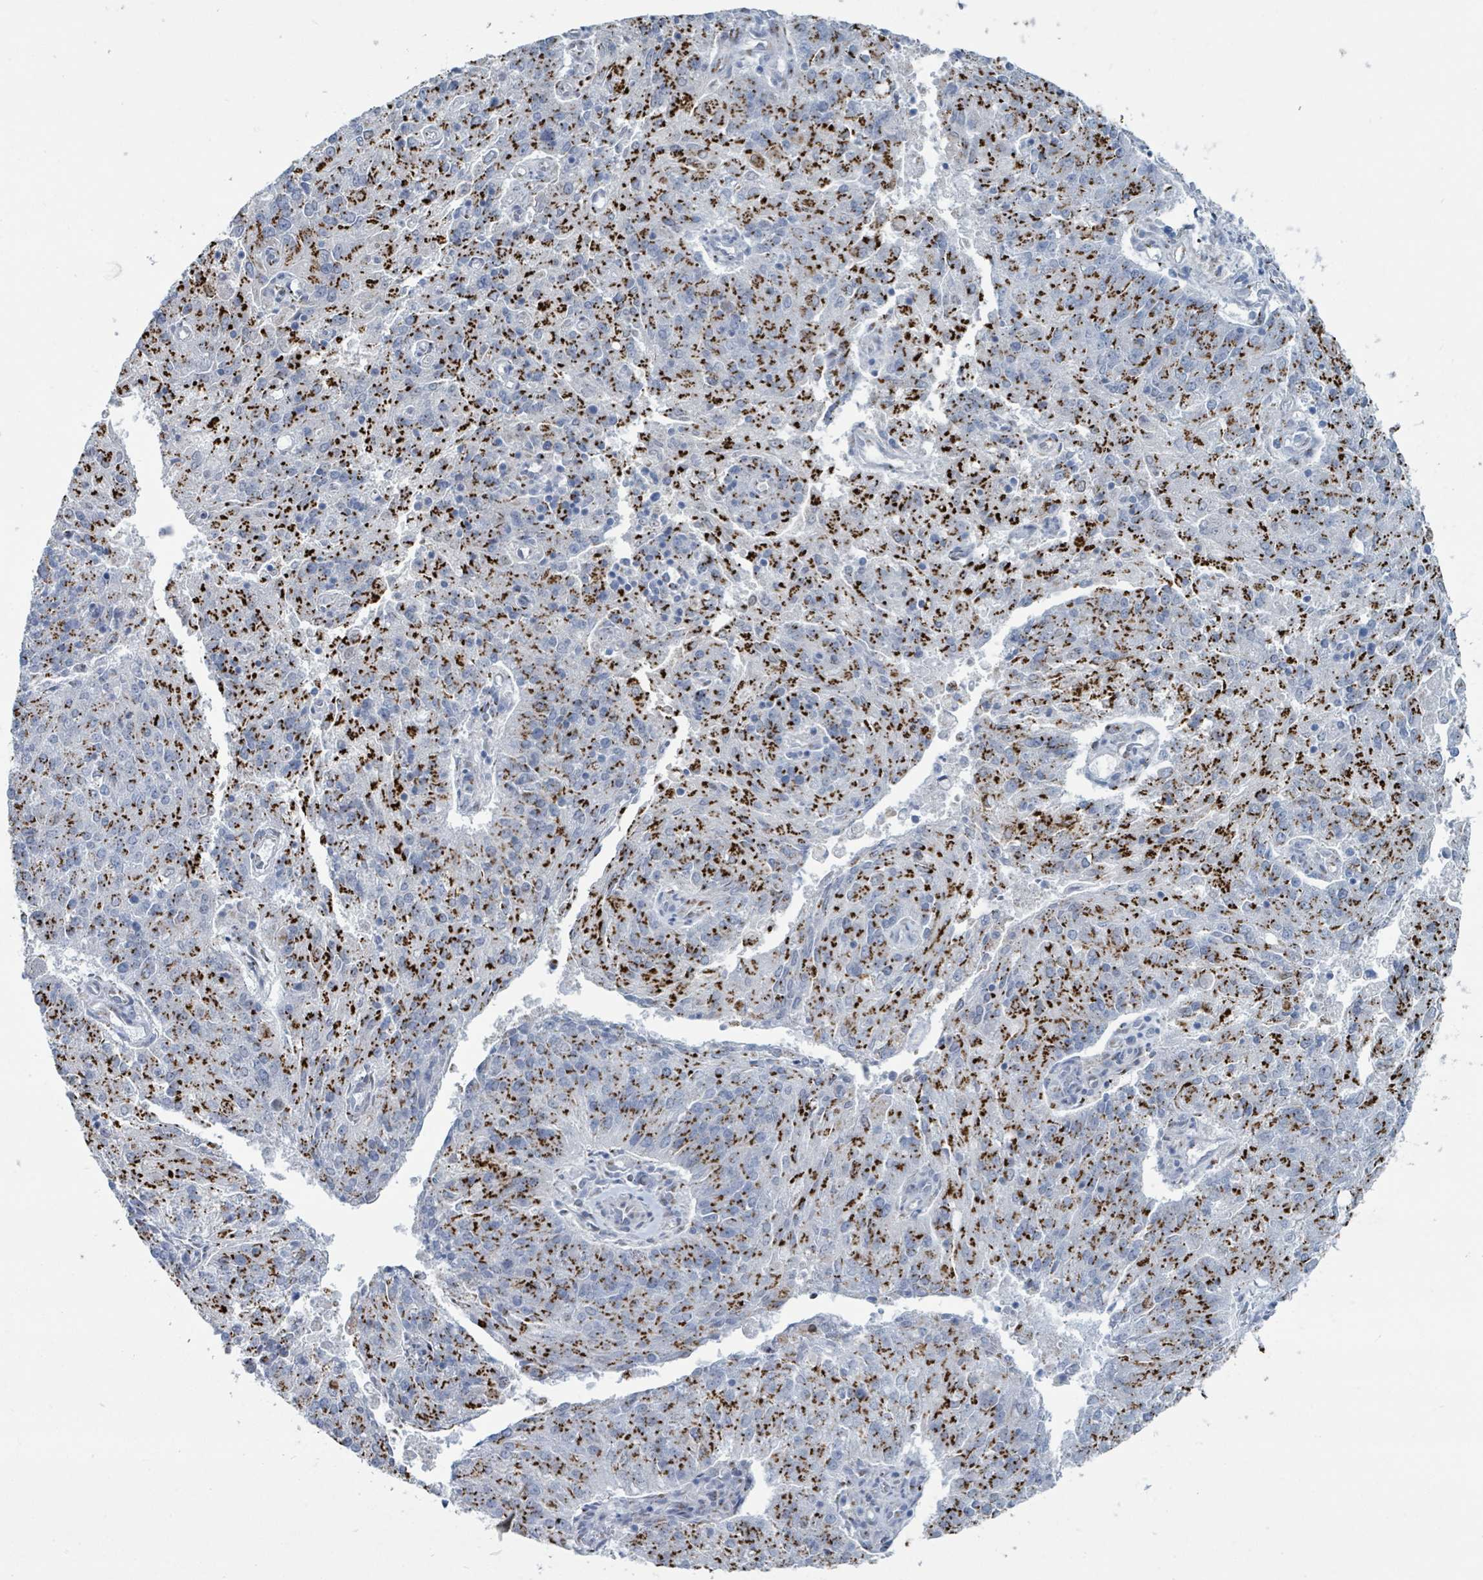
{"staining": {"intensity": "strong", "quantity": "25%-75%", "location": "cytoplasmic/membranous"}, "tissue": "endometrial cancer", "cell_type": "Tumor cells", "image_type": "cancer", "snomed": [{"axis": "morphology", "description": "Adenocarcinoma, NOS"}, {"axis": "topography", "description": "Endometrium"}], "caption": "Tumor cells demonstrate high levels of strong cytoplasmic/membranous staining in about 25%-75% of cells in human endometrial cancer. Immunohistochemistry stains the protein in brown and the nuclei are stained blue.", "gene": "DCAF5", "patient": {"sex": "female", "age": 82}}